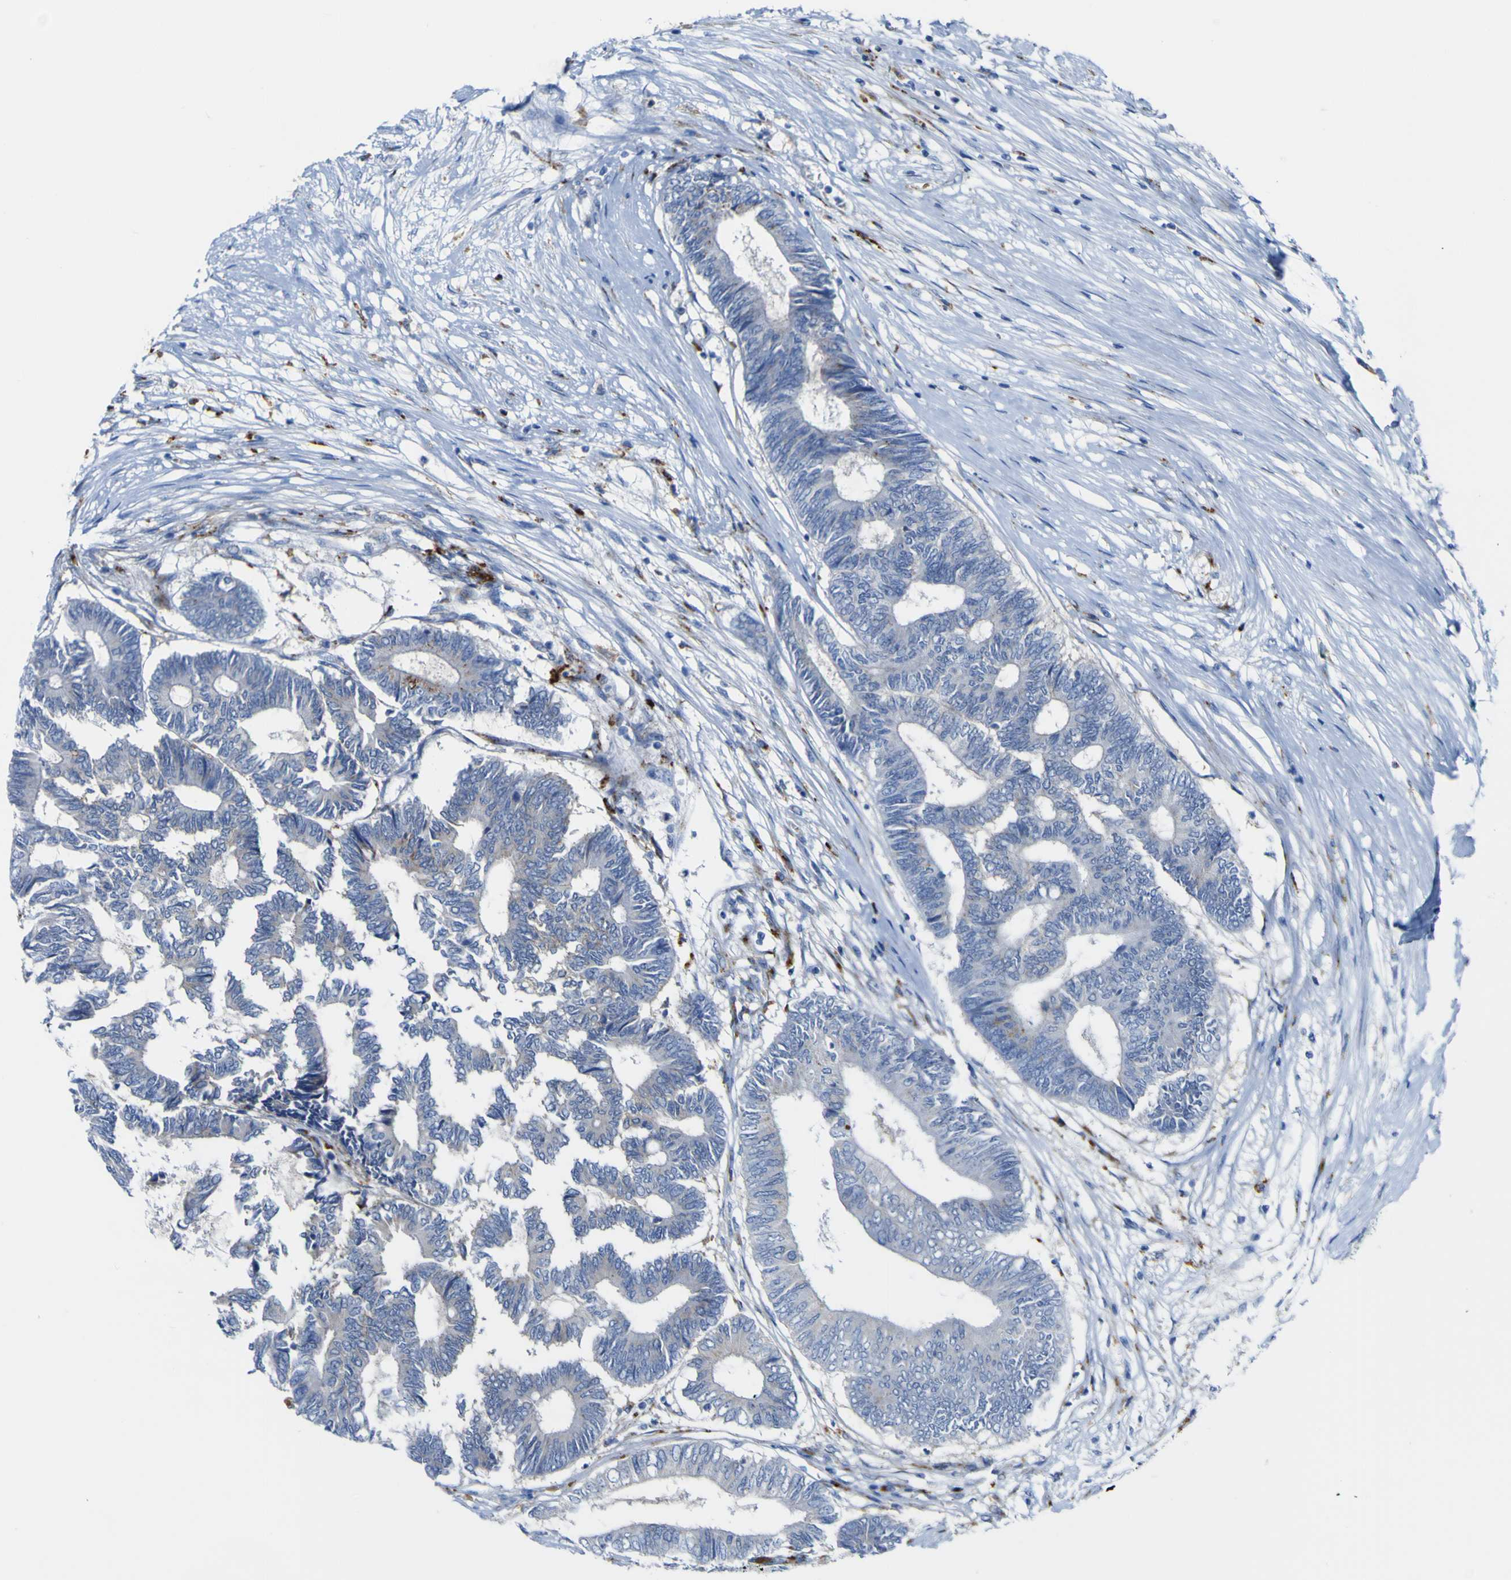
{"staining": {"intensity": "negative", "quantity": "none", "location": "none"}, "tissue": "colorectal cancer", "cell_type": "Tumor cells", "image_type": "cancer", "snomed": [{"axis": "morphology", "description": "Adenocarcinoma, NOS"}, {"axis": "topography", "description": "Rectum"}], "caption": "Immunohistochemical staining of colorectal adenocarcinoma demonstrates no significant staining in tumor cells. Nuclei are stained in blue.", "gene": "PTPRF", "patient": {"sex": "male", "age": 63}}